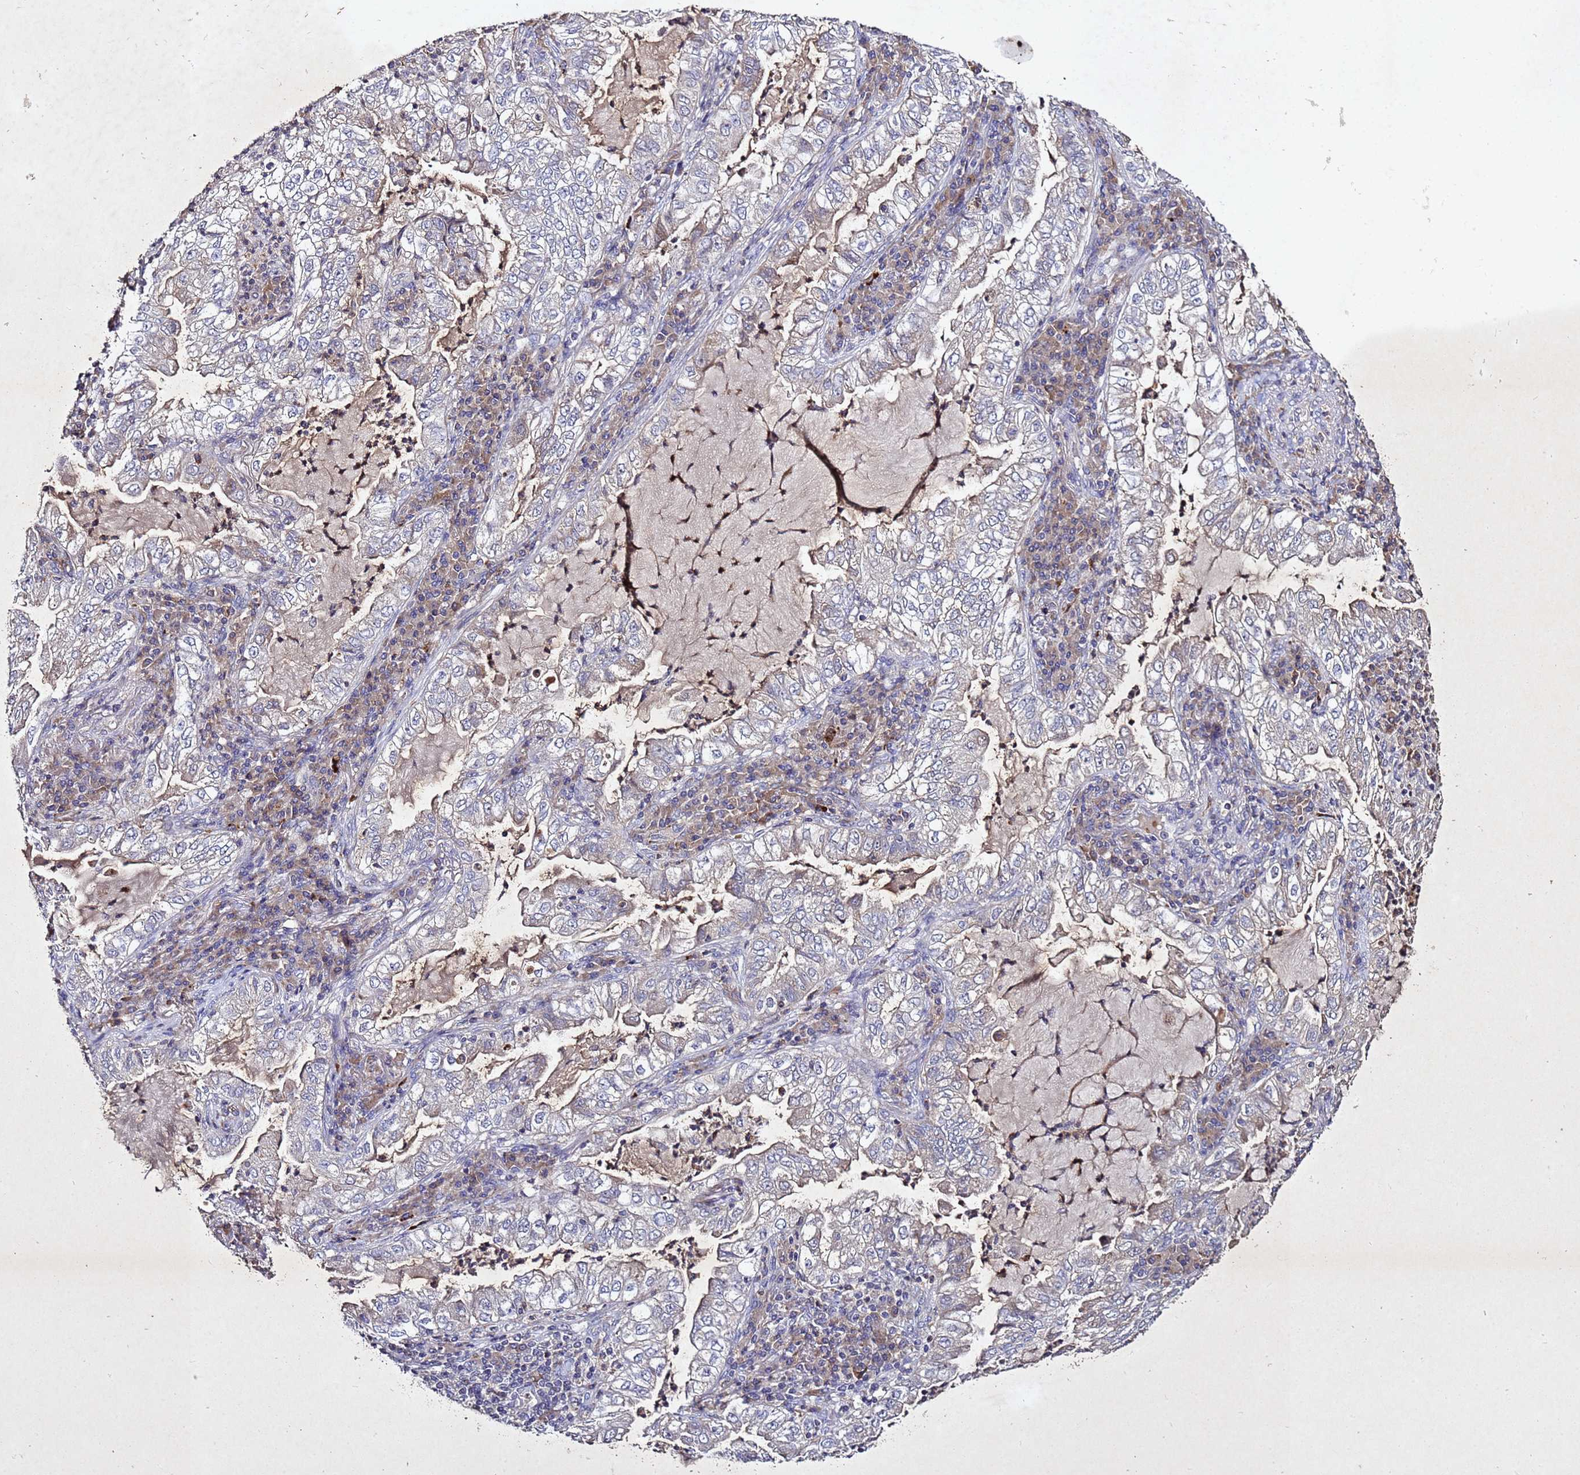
{"staining": {"intensity": "negative", "quantity": "none", "location": "none"}, "tissue": "lung cancer", "cell_type": "Tumor cells", "image_type": "cancer", "snomed": [{"axis": "morphology", "description": "Adenocarcinoma, NOS"}, {"axis": "topography", "description": "Lung"}], "caption": "This is an immunohistochemistry histopathology image of adenocarcinoma (lung). There is no staining in tumor cells.", "gene": "SV2B", "patient": {"sex": "female", "age": 73}}